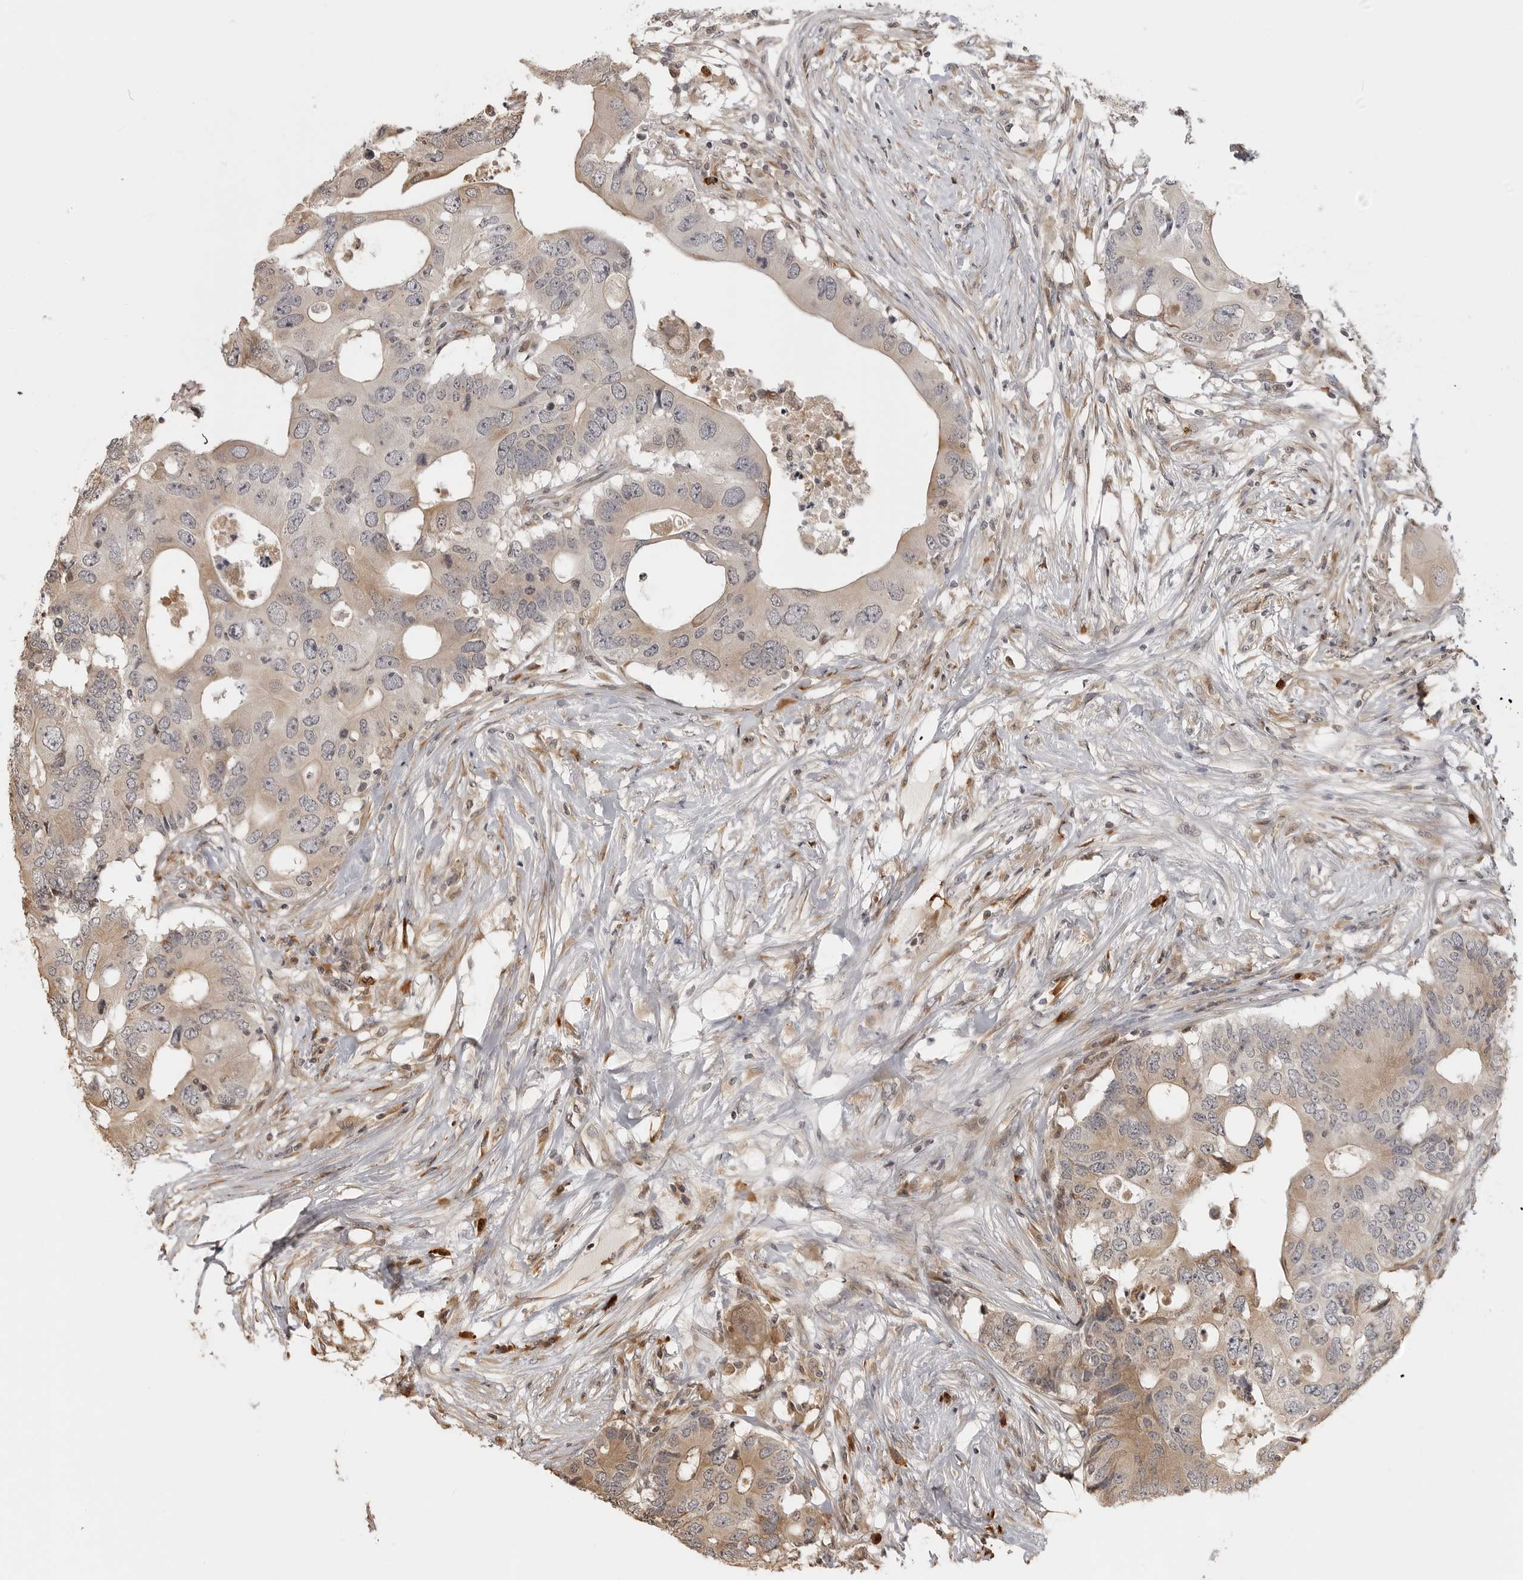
{"staining": {"intensity": "weak", "quantity": "25%-75%", "location": "cytoplasmic/membranous"}, "tissue": "colorectal cancer", "cell_type": "Tumor cells", "image_type": "cancer", "snomed": [{"axis": "morphology", "description": "Adenocarcinoma, NOS"}, {"axis": "topography", "description": "Colon"}], "caption": "Immunohistochemistry of human adenocarcinoma (colorectal) shows low levels of weak cytoplasmic/membranous expression in about 25%-75% of tumor cells.", "gene": "IDO1", "patient": {"sex": "male", "age": 71}}